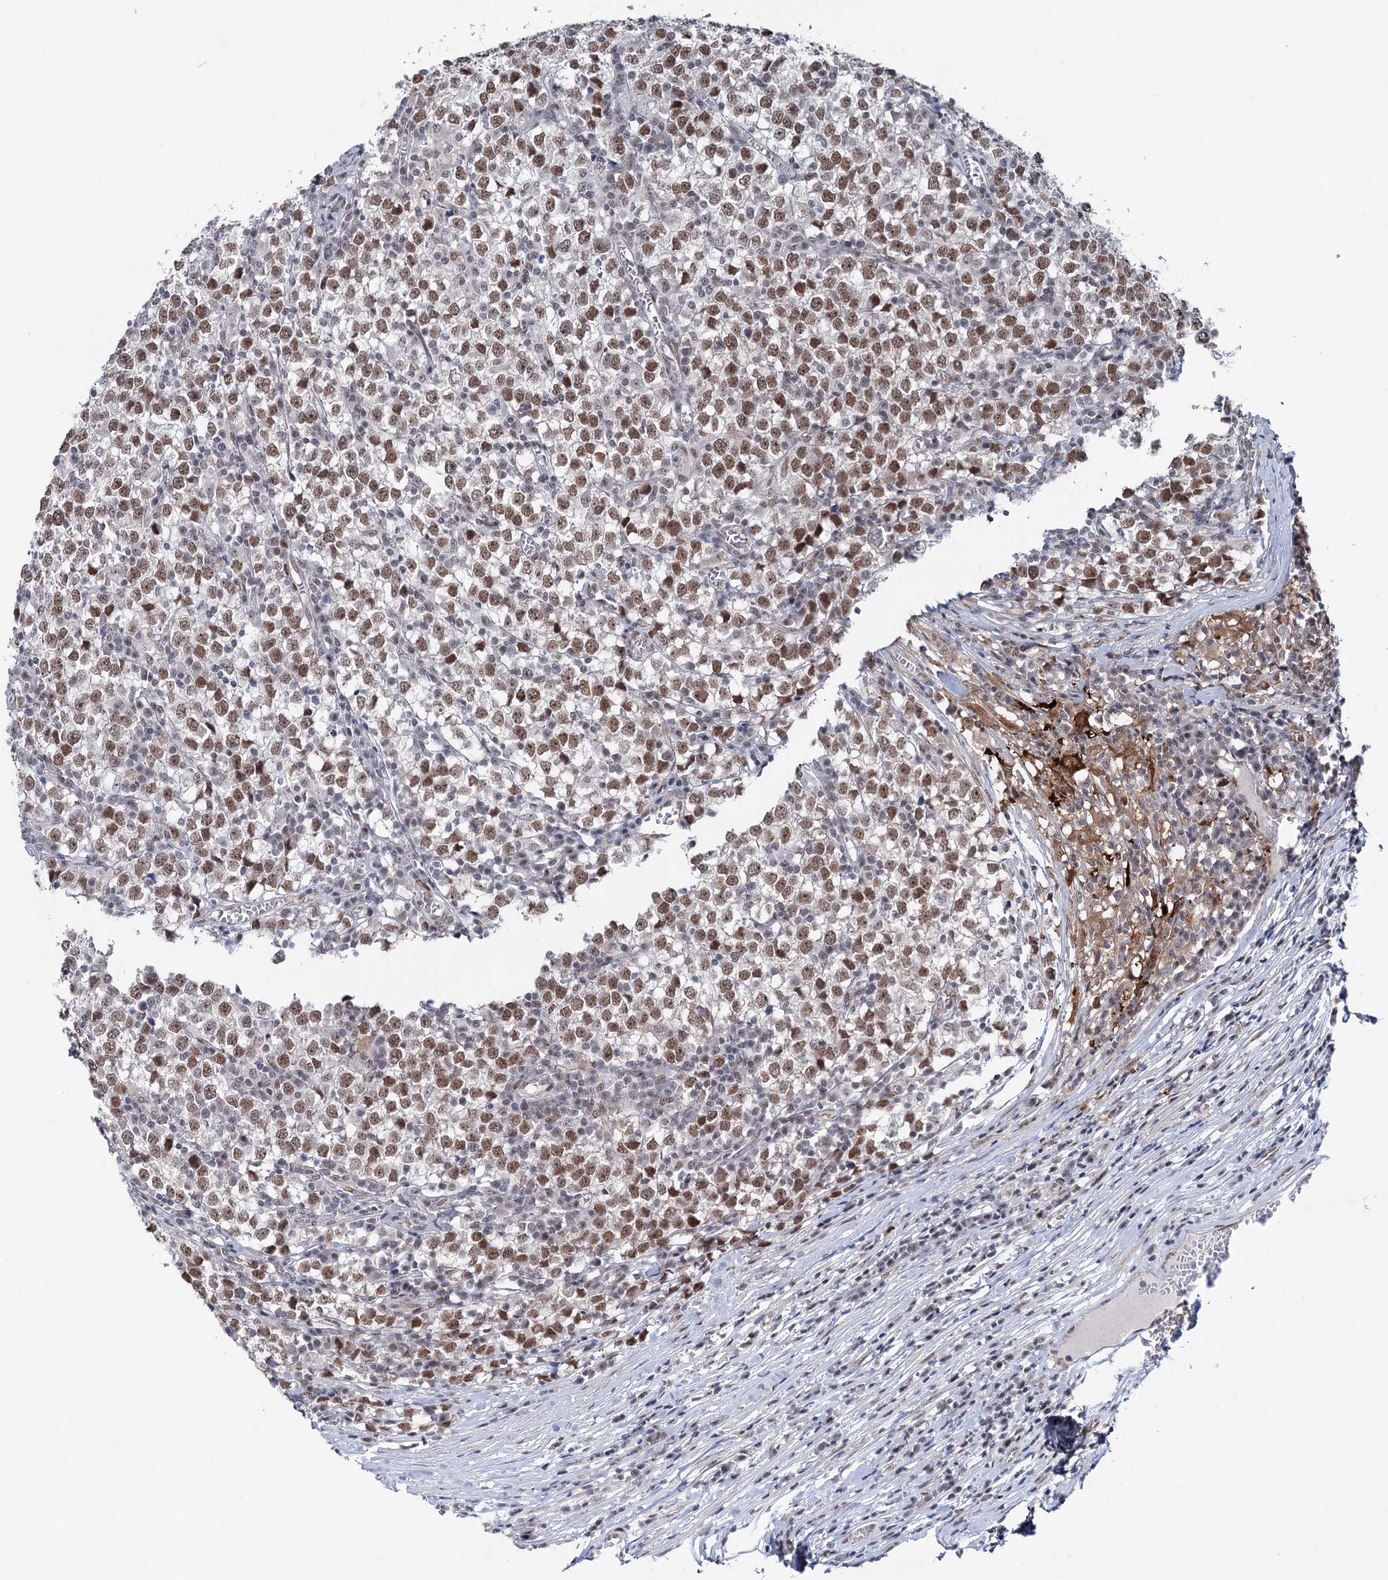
{"staining": {"intensity": "moderate", "quantity": ">75%", "location": "nuclear"}, "tissue": "testis cancer", "cell_type": "Tumor cells", "image_type": "cancer", "snomed": [{"axis": "morphology", "description": "Seminoma, NOS"}, {"axis": "topography", "description": "Testis"}], "caption": "Testis cancer stained with a brown dye displays moderate nuclear positive expression in about >75% of tumor cells.", "gene": "FAM53A", "patient": {"sex": "male", "age": 65}}